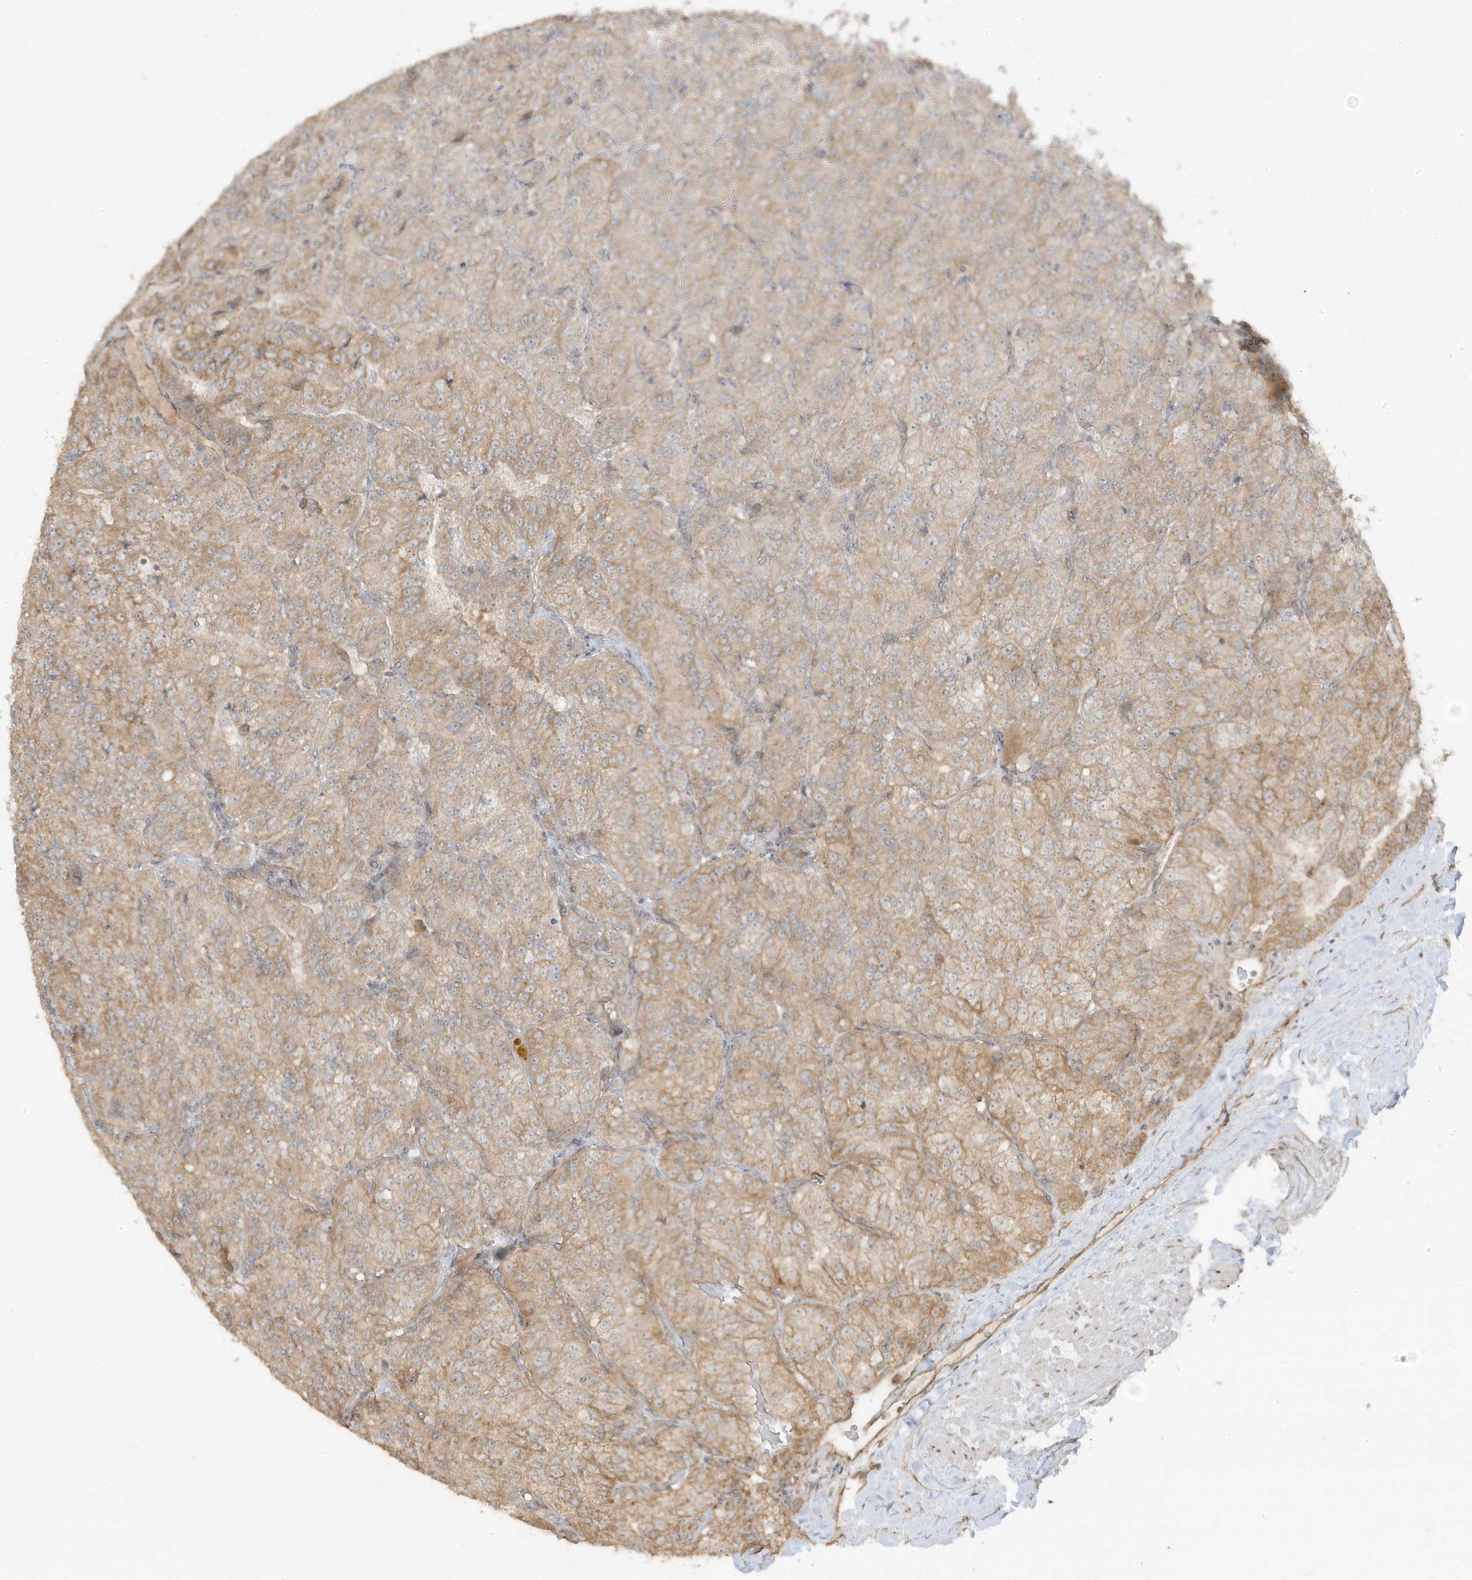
{"staining": {"intensity": "moderate", "quantity": ">75%", "location": "cytoplasmic/membranous"}, "tissue": "renal cancer", "cell_type": "Tumor cells", "image_type": "cancer", "snomed": [{"axis": "morphology", "description": "Adenocarcinoma, NOS"}, {"axis": "topography", "description": "Kidney"}], "caption": "Adenocarcinoma (renal) tissue shows moderate cytoplasmic/membranous expression in approximately >75% of tumor cells", "gene": "DNAJC12", "patient": {"sex": "female", "age": 63}}